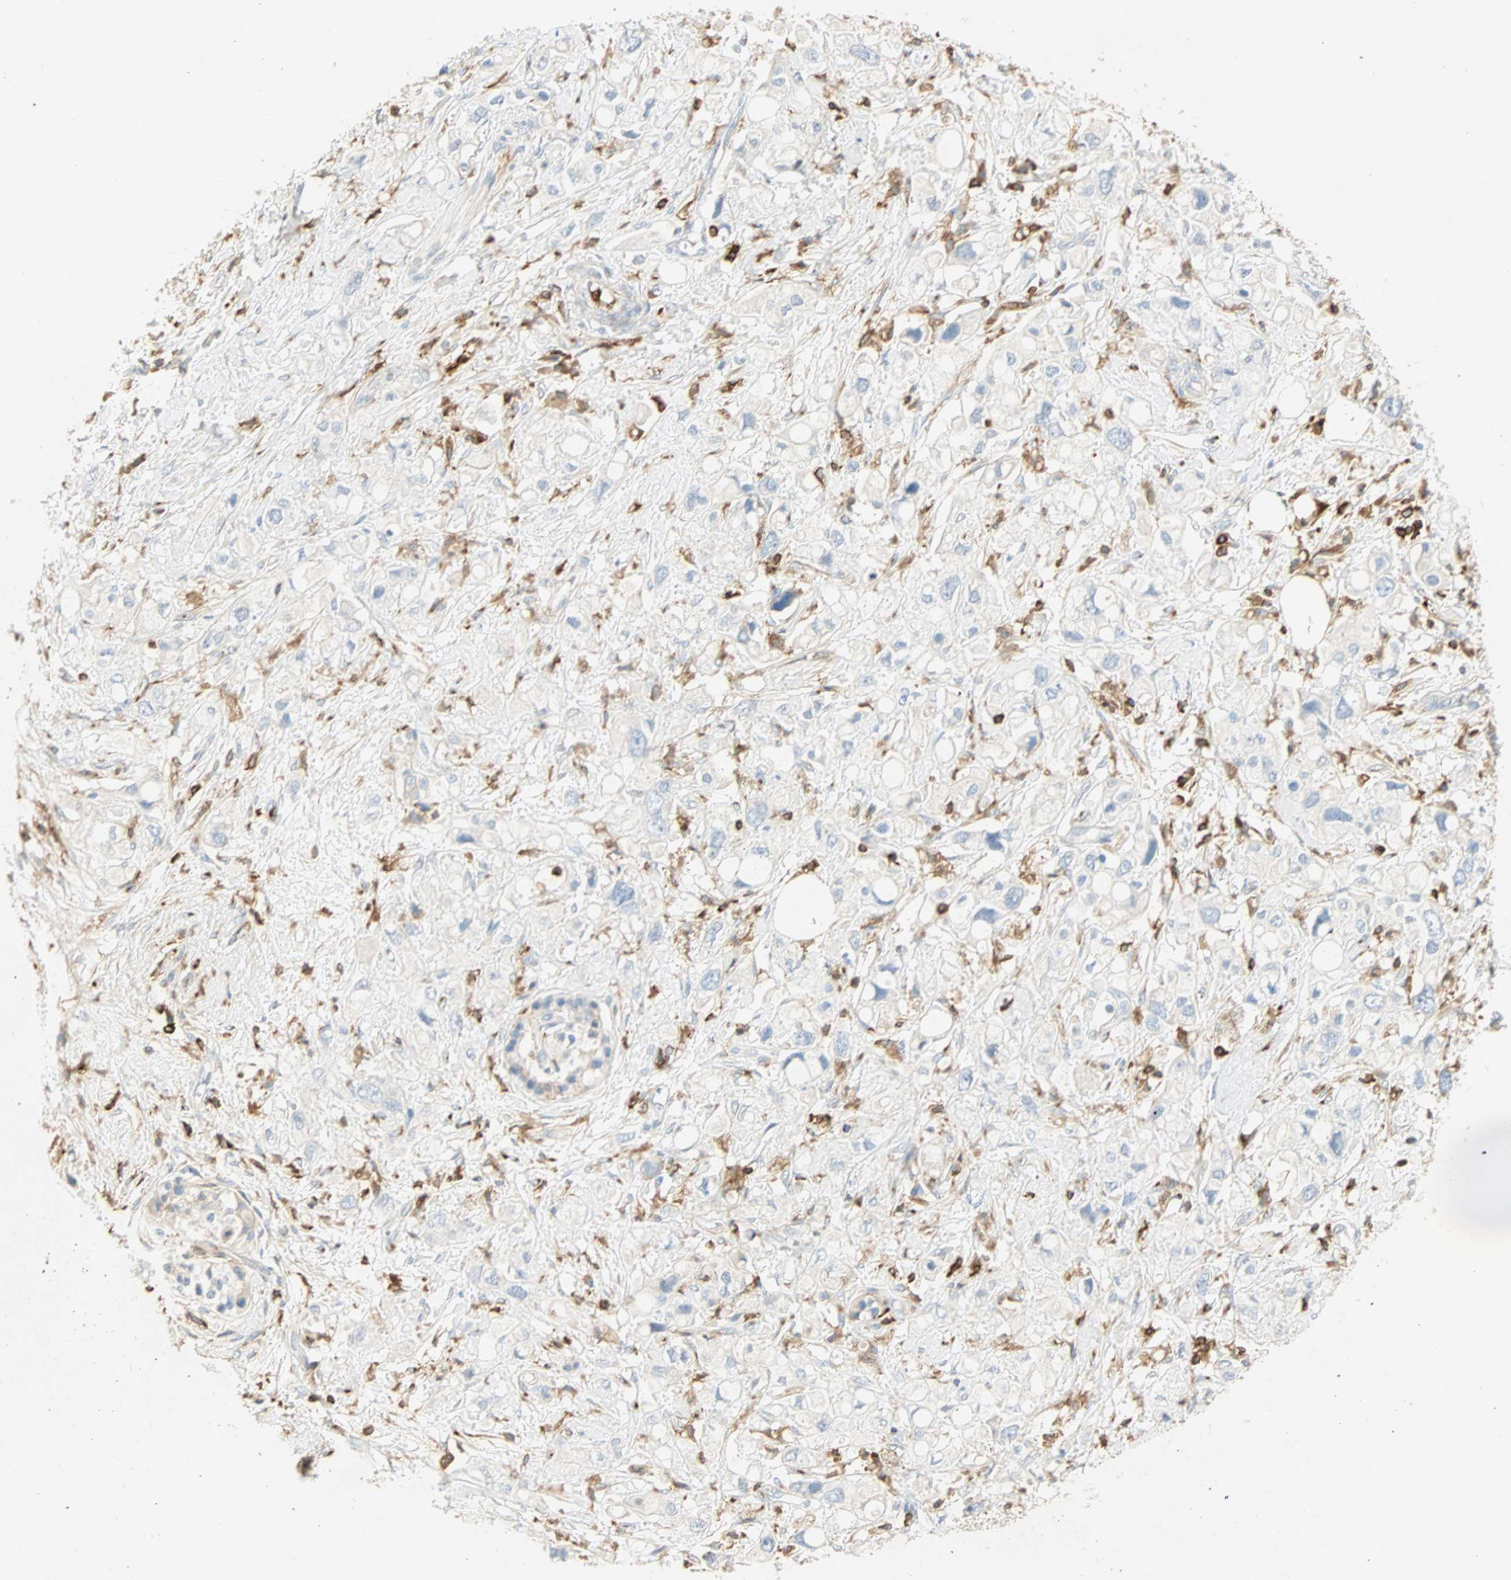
{"staining": {"intensity": "negative", "quantity": "none", "location": "none"}, "tissue": "pancreatic cancer", "cell_type": "Tumor cells", "image_type": "cancer", "snomed": [{"axis": "morphology", "description": "Adenocarcinoma, NOS"}, {"axis": "topography", "description": "Pancreas"}], "caption": "DAB immunohistochemical staining of pancreatic cancer shows no significant positivity in tumor cells.", "gene": "FMNL1", "patient": {"sex": "female", "age": 56}}